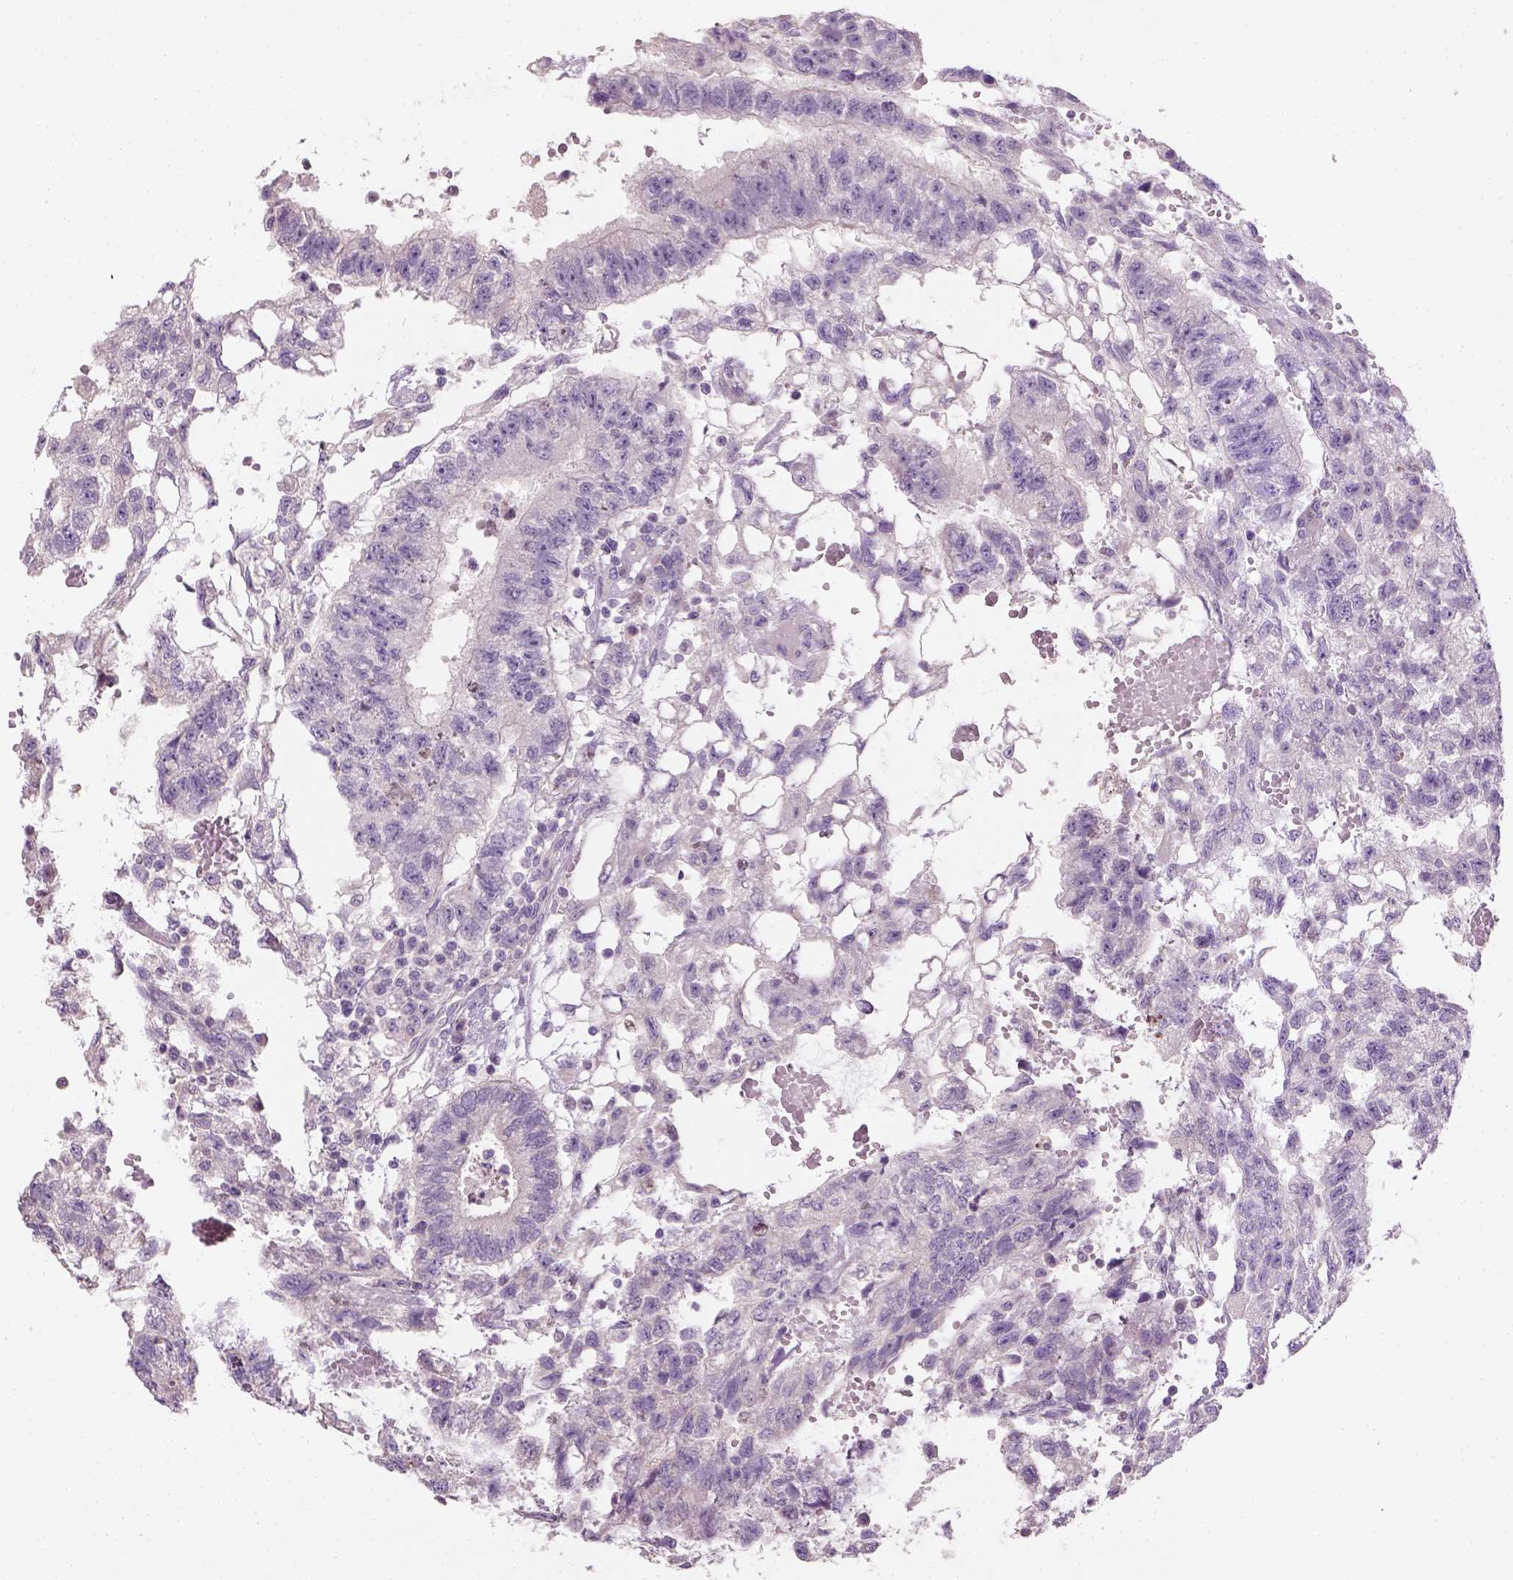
{"staining": {"intensity": "negative", "quantity": "none", "location": "none"}, "tissue": "testis cancer", "cell_type": "Tumor cells", "image_type": "cancer", "snomed": [{"axis": "morphology", "description": "Carcinoma, Embryonal, NOS"}, {"axis": "topography", "description": "Testis"}], "caption": "Micrograph shows no protein expression in tumor cells of testis cancer tissue.", "gene": "NUDT6", "patient": {"sex": "male", "age": 32}}